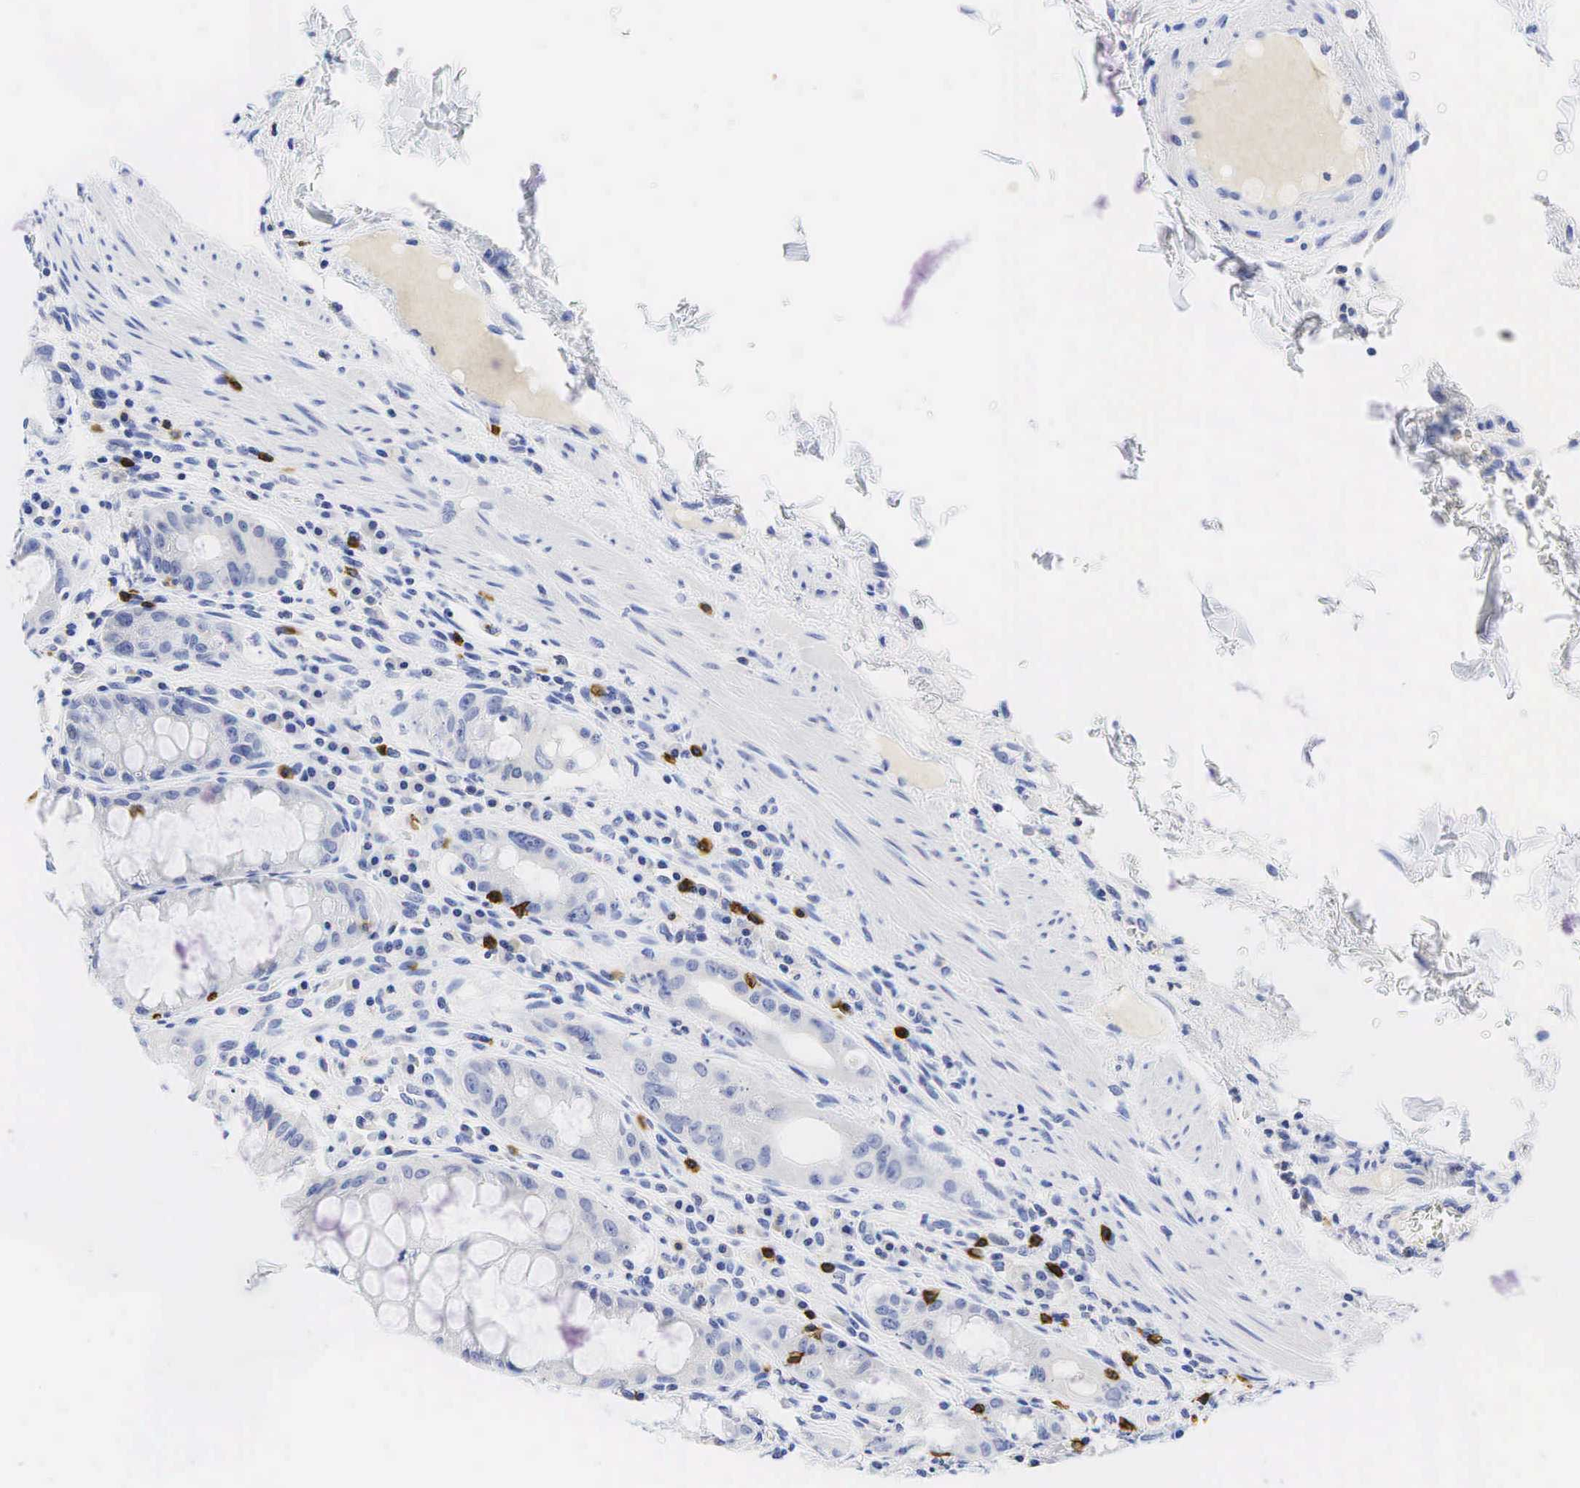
{"staining": {"intensity": "negative", "quantity": "none", "location": "none"}, "tissue": "rectum", "cell_type": "Glandular cells", "image_type": "normal", "snomed": [{"axis": "morphology", "description": "Normal tissue, NOS"}, {"axis": "topography", "description": "Rectum"}], "caption": "Histopathology image shows no protein positivity in glandular cells of benign rectum.", "gene": "CD8A", "patient": {"sex": "female", "age": 60}}